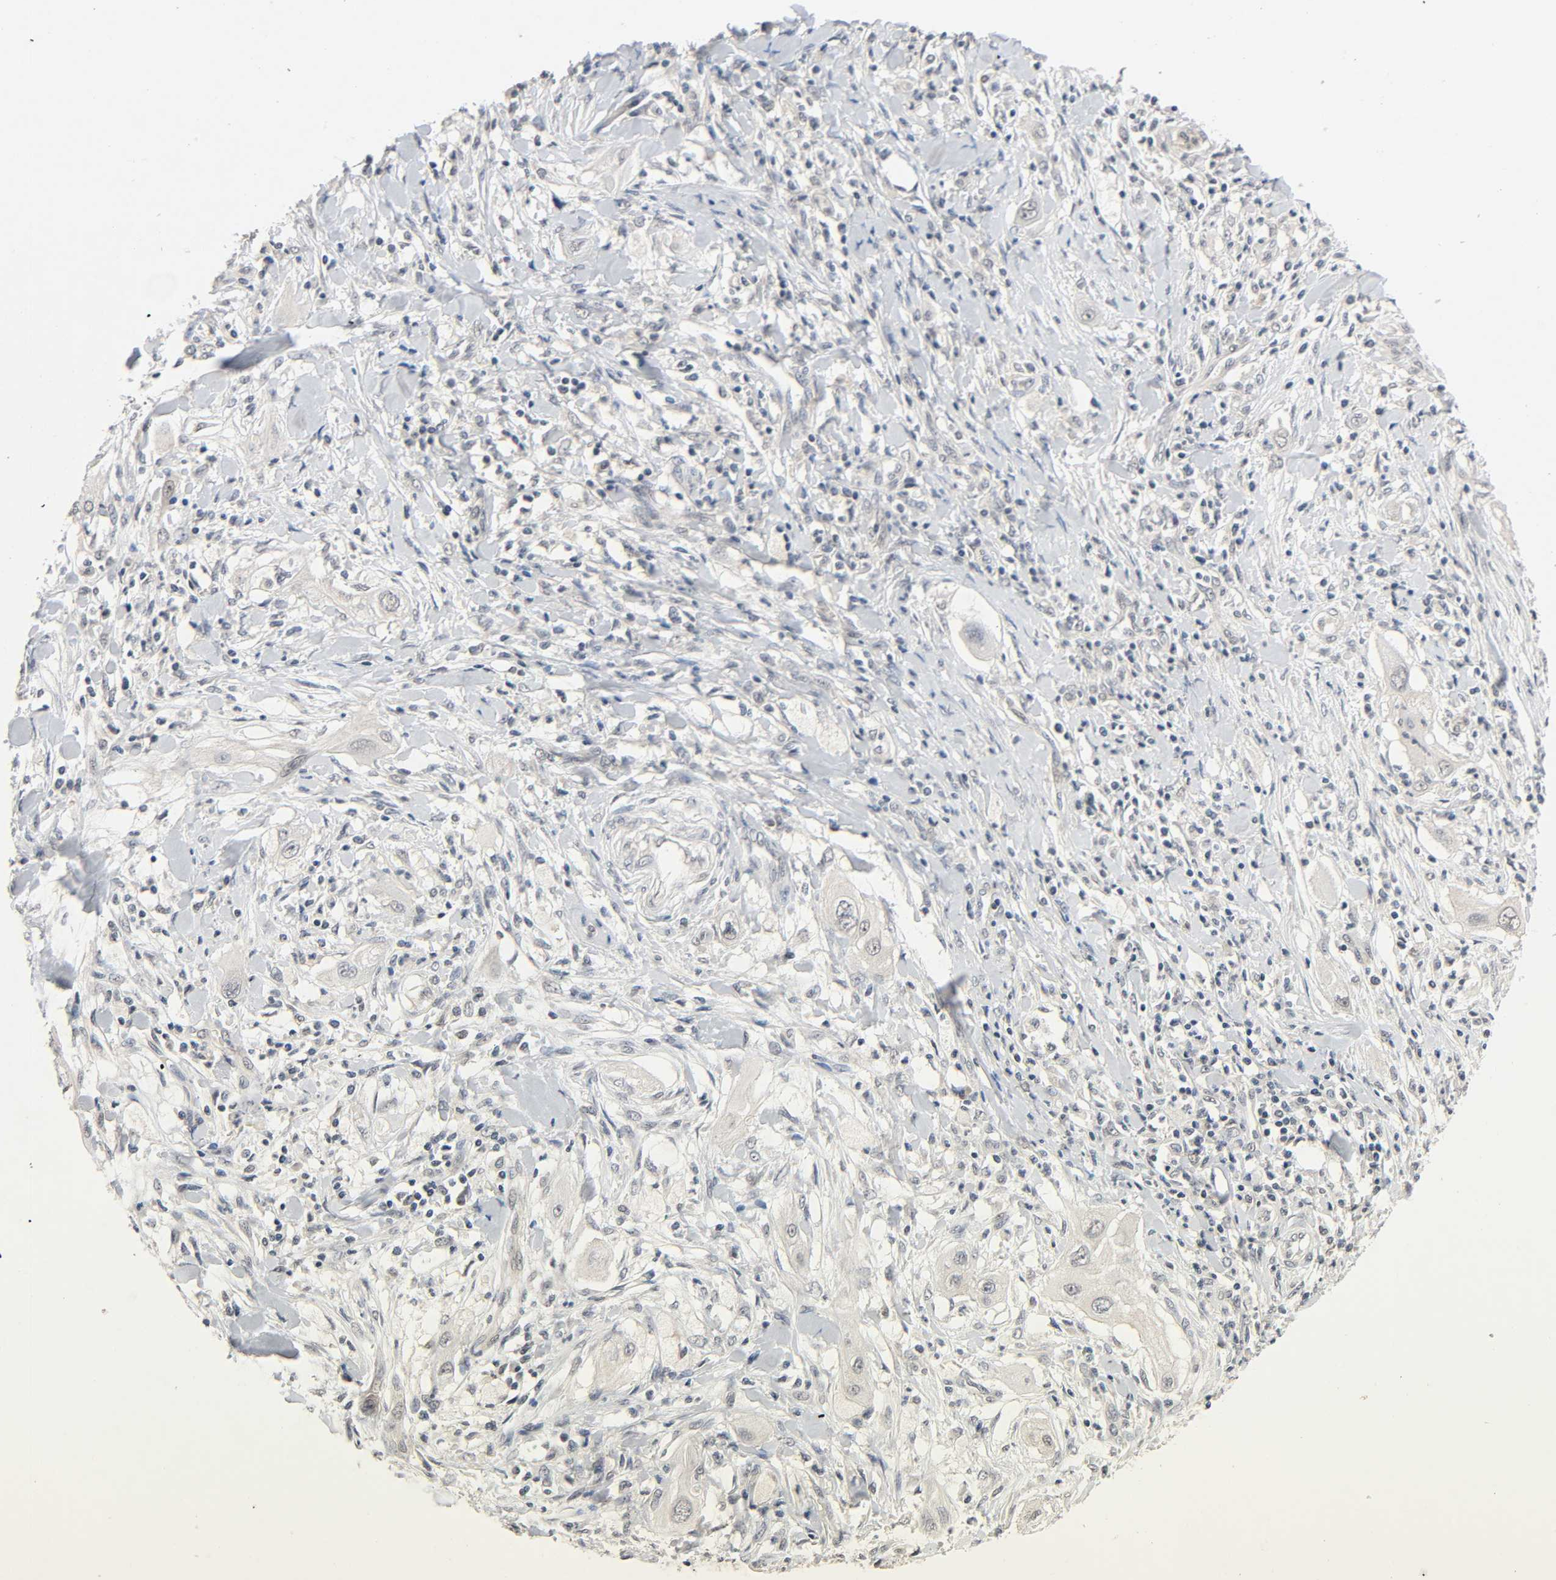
{"staining": {"intensity": "negative", "quantity": "none", "location": "none"}, "tissue": "lung cancer", "cell_type": "Tumor cells", "image_type": "cancer", "snomed": [{"axis": "morphology", "description": "Squamous cell carcinoma, NOS"}, {"axis": "topography", "description": "Lung"}], "caption": "This is an IHC micrograph of lung squamous cell carcinoma. There is no staining in tumor cells.", "gene": "MAPKAPK5", "patient": {"sex": "female", "age": 47}}